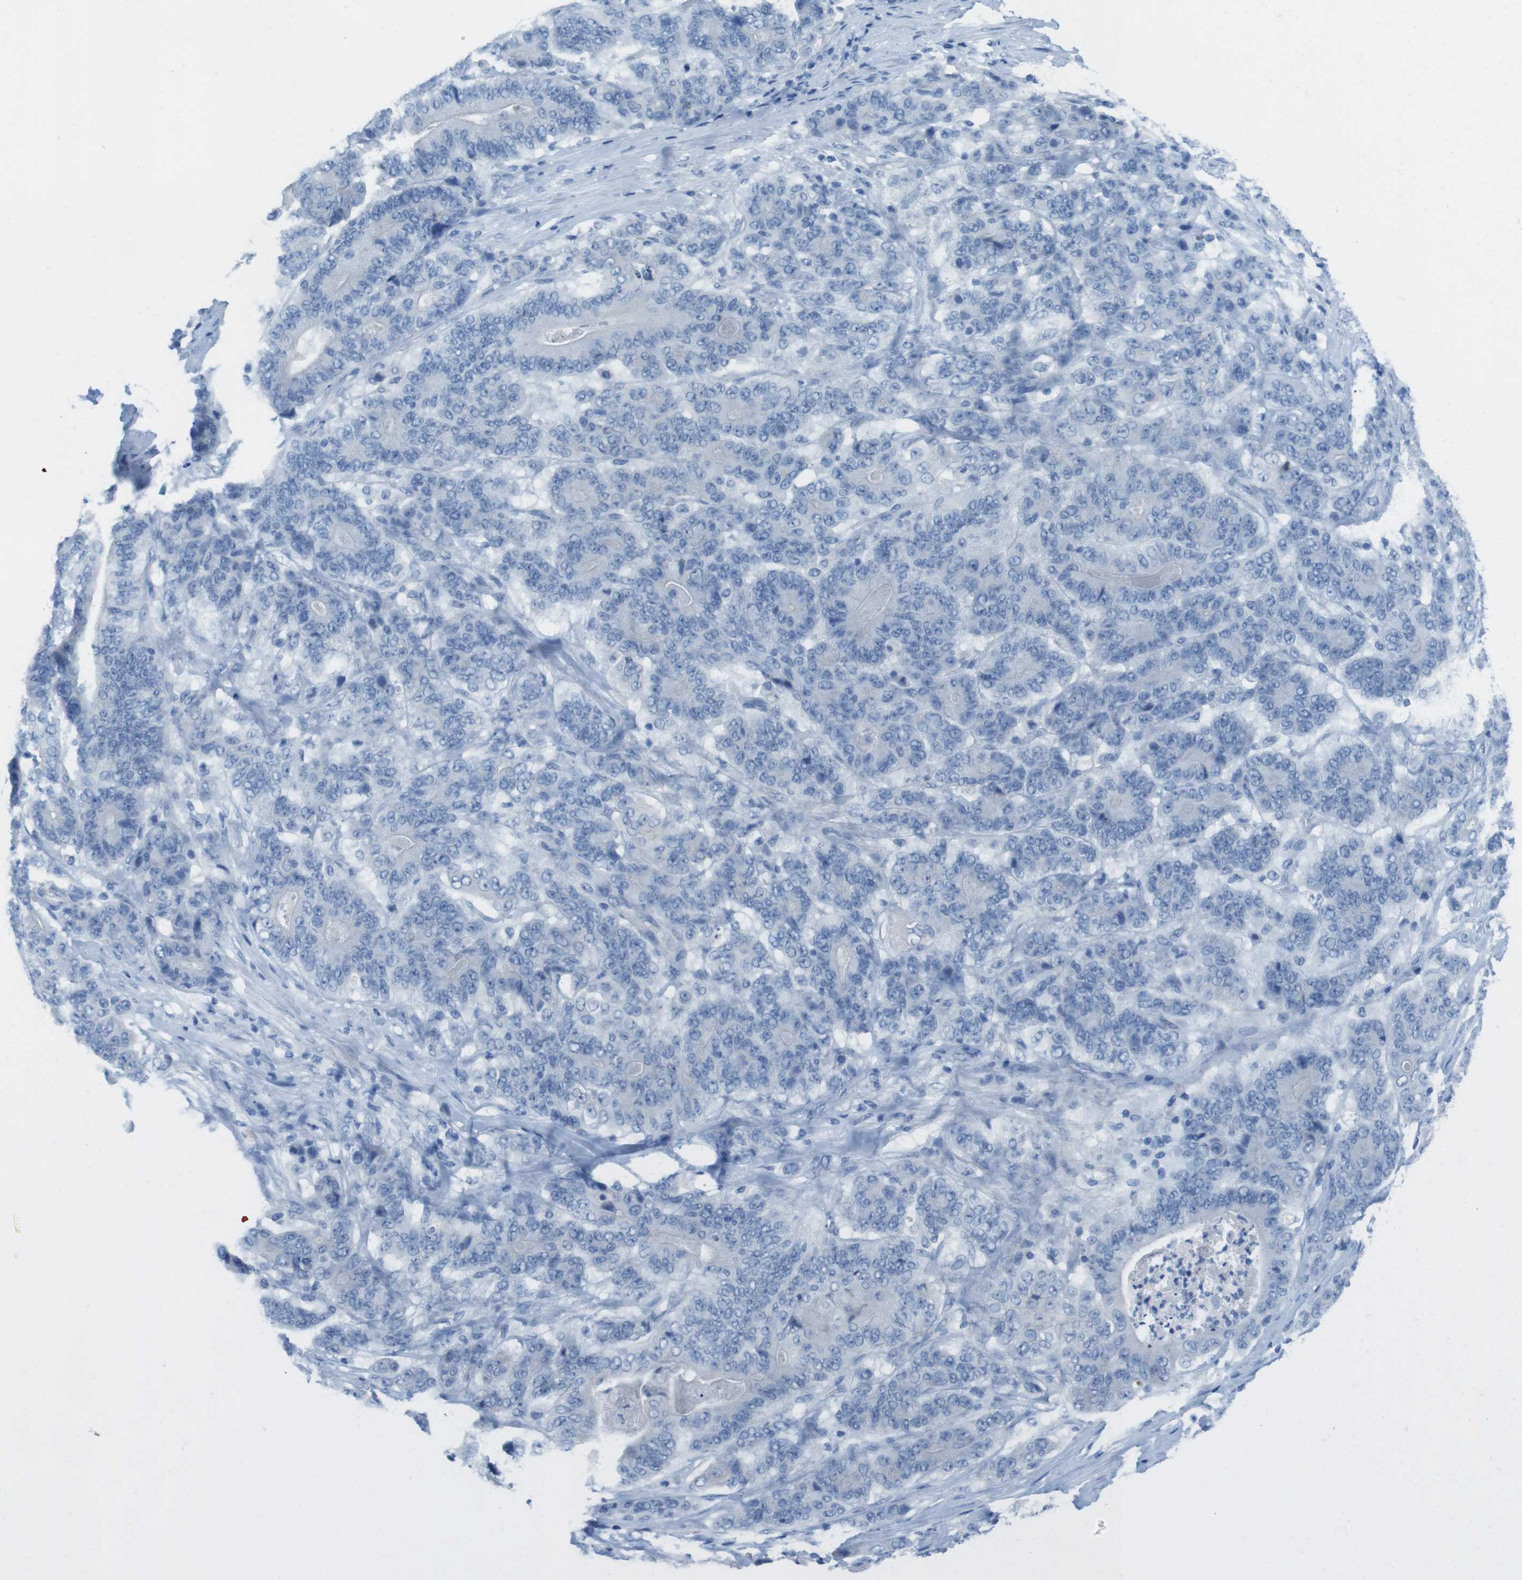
{"staining": {"intensity": "negative", "quantity": "none", "location": "none"}, "tissue": "stomach cancer", "cell_type": "Tumor cells", "image_type": "cancer", "snomed": [{"axis": "morphology", "description": "Adenocarcinoma, NOS"}, {"axis": "topography", "description": "Stomach"}], "caption": "Immunohistochemistry (IHC) image of stomach adenocarcinoma stained for a protein (brown), which demonstrates no positivity in tumor cells.", "gene": "GAP43", "patient": {"sex": "female", "age": 73}}